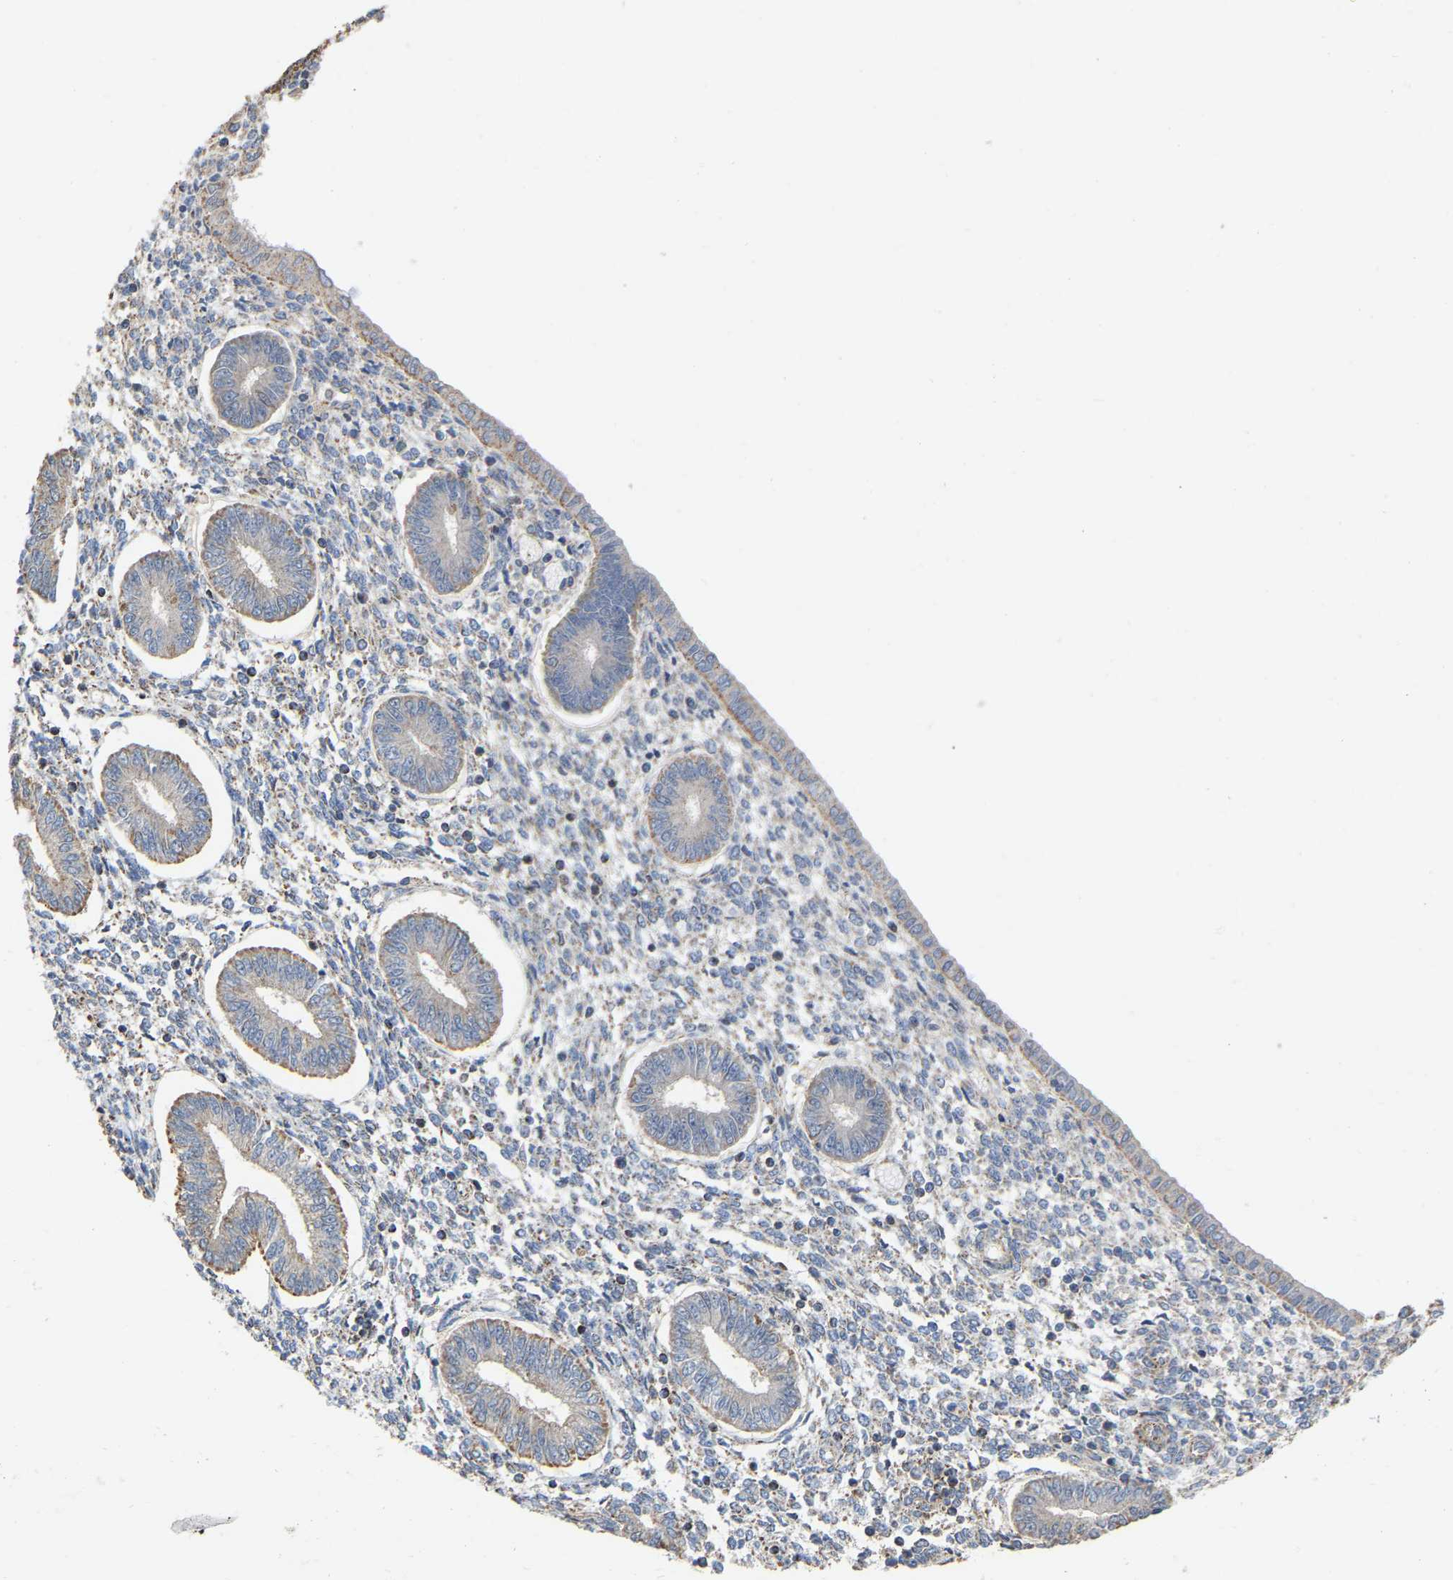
{"staining": {"intensity": "weak", "quantity": "<25%", "location": "cytoplasmic/membranous"}, "tissue": "endometrium", "cell_type": "Cells in endometrial stroma", "image_type": "normal", "snomed": [{"axis": "morphology", "description": "Normal tissue, NOS"}, {"axis": "topography", "description": "Endometrium"}], "caption": "Protein analysis of benign endometrium demonstrates no significant expression in cells in endometrial stroma. The staining was performed using DAB (3,3'-diaminobenzidine) to visualize the protein expression in brown, while the nuclei were stained in blue with hematoxylin (Magnification: 20x).", "gene": "CBLB", "patient": {"sex": "female", "age": 50}}